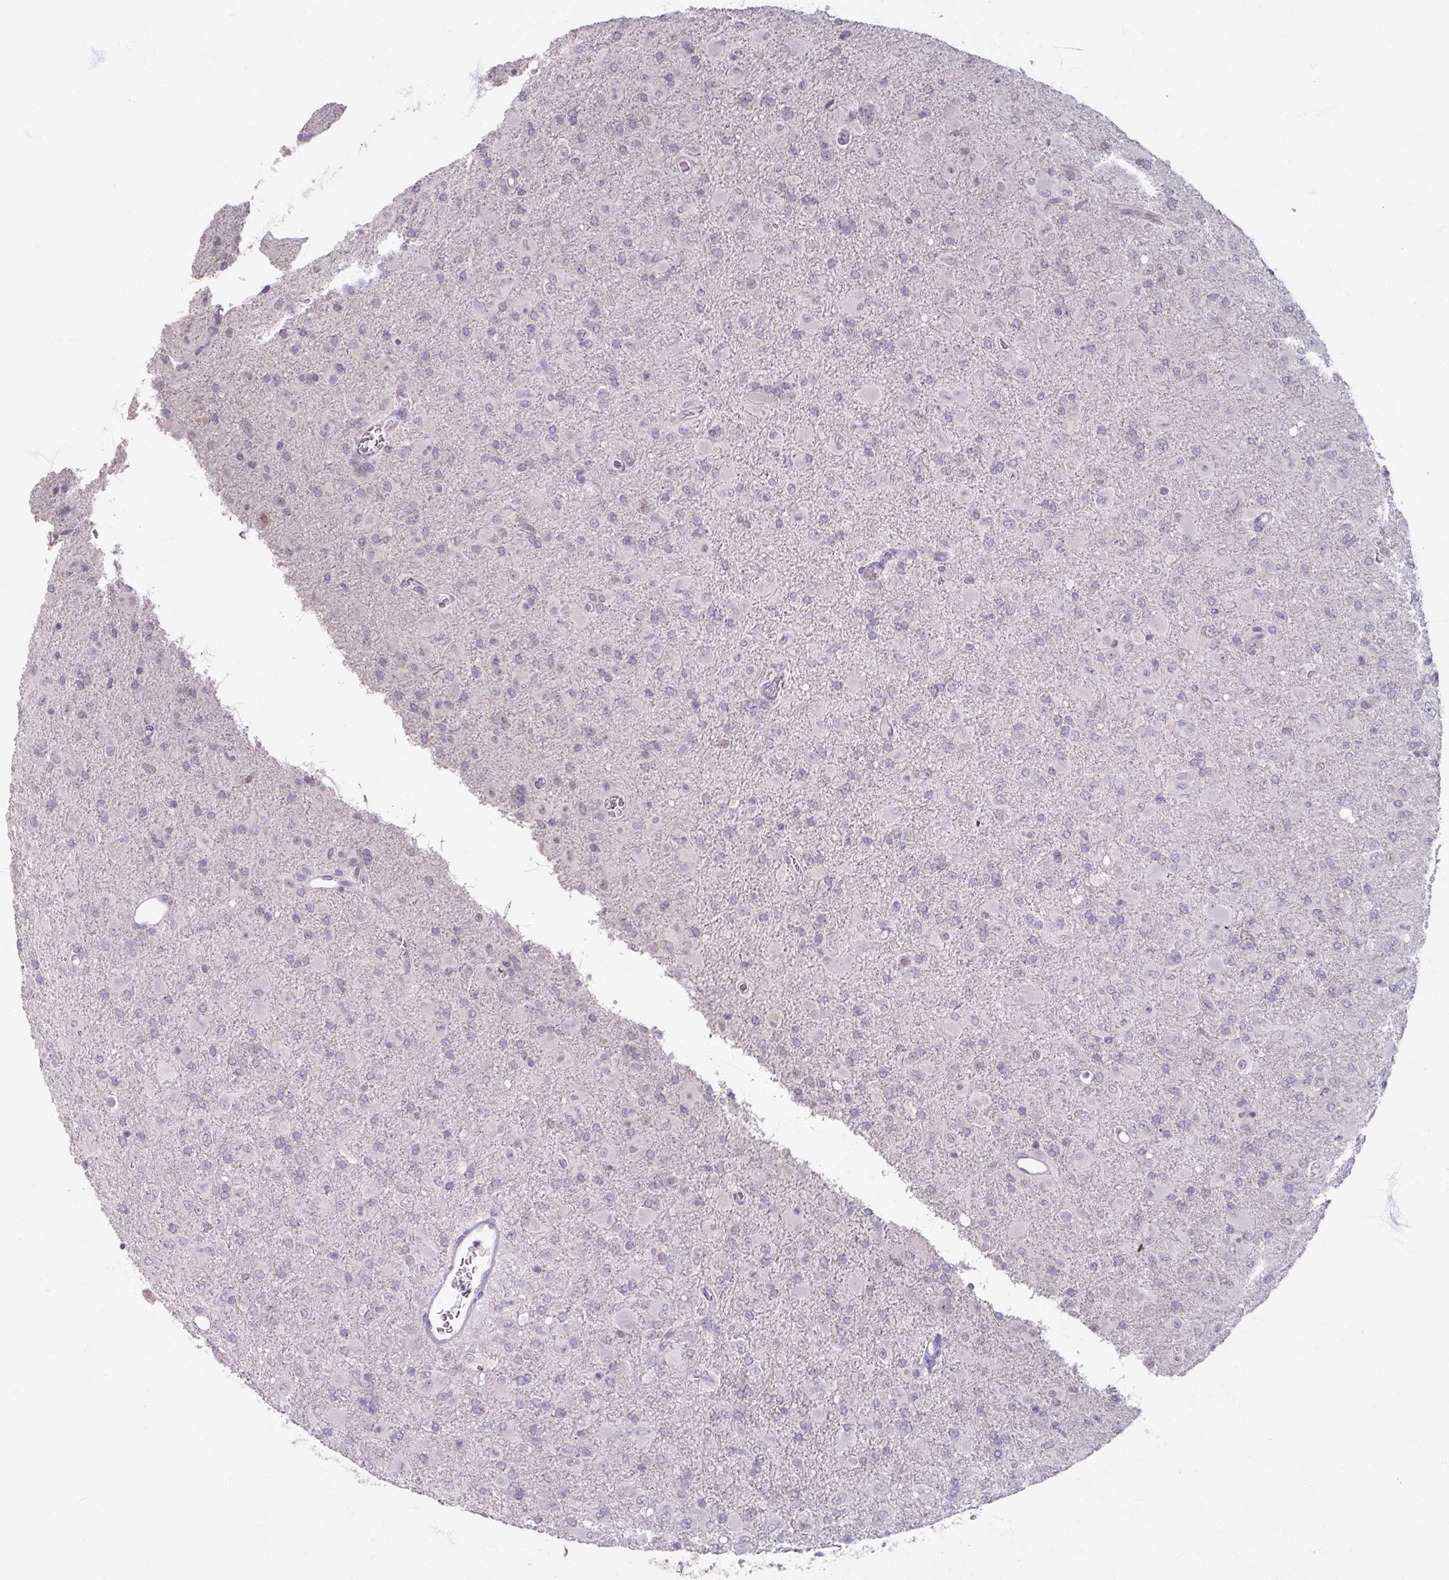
{"staining": {"intensity": "negative", "quantity": "none", "location": "none"}, "tissue": "glioma", "cell_type": "Tumor cells", "image_type": "cancer", "snomed": [{"axis": "morphology", "description": "Glioma, malignant, Low grade"}, {"axis": "topography", "description": "Brain"}], "caption": "Immunohistochemistry histopathology image of neoplastic tissue: malignant low-grade glioma stained with DAB reveals no significant protein expression in tumor cells. (DAB (3,3'-diaminobenzidine) immunohistochemistry (IHC) with hematoxylin counter stain).", "gene": "SOX11", "patient": {"sex": "male", "age": 65}}